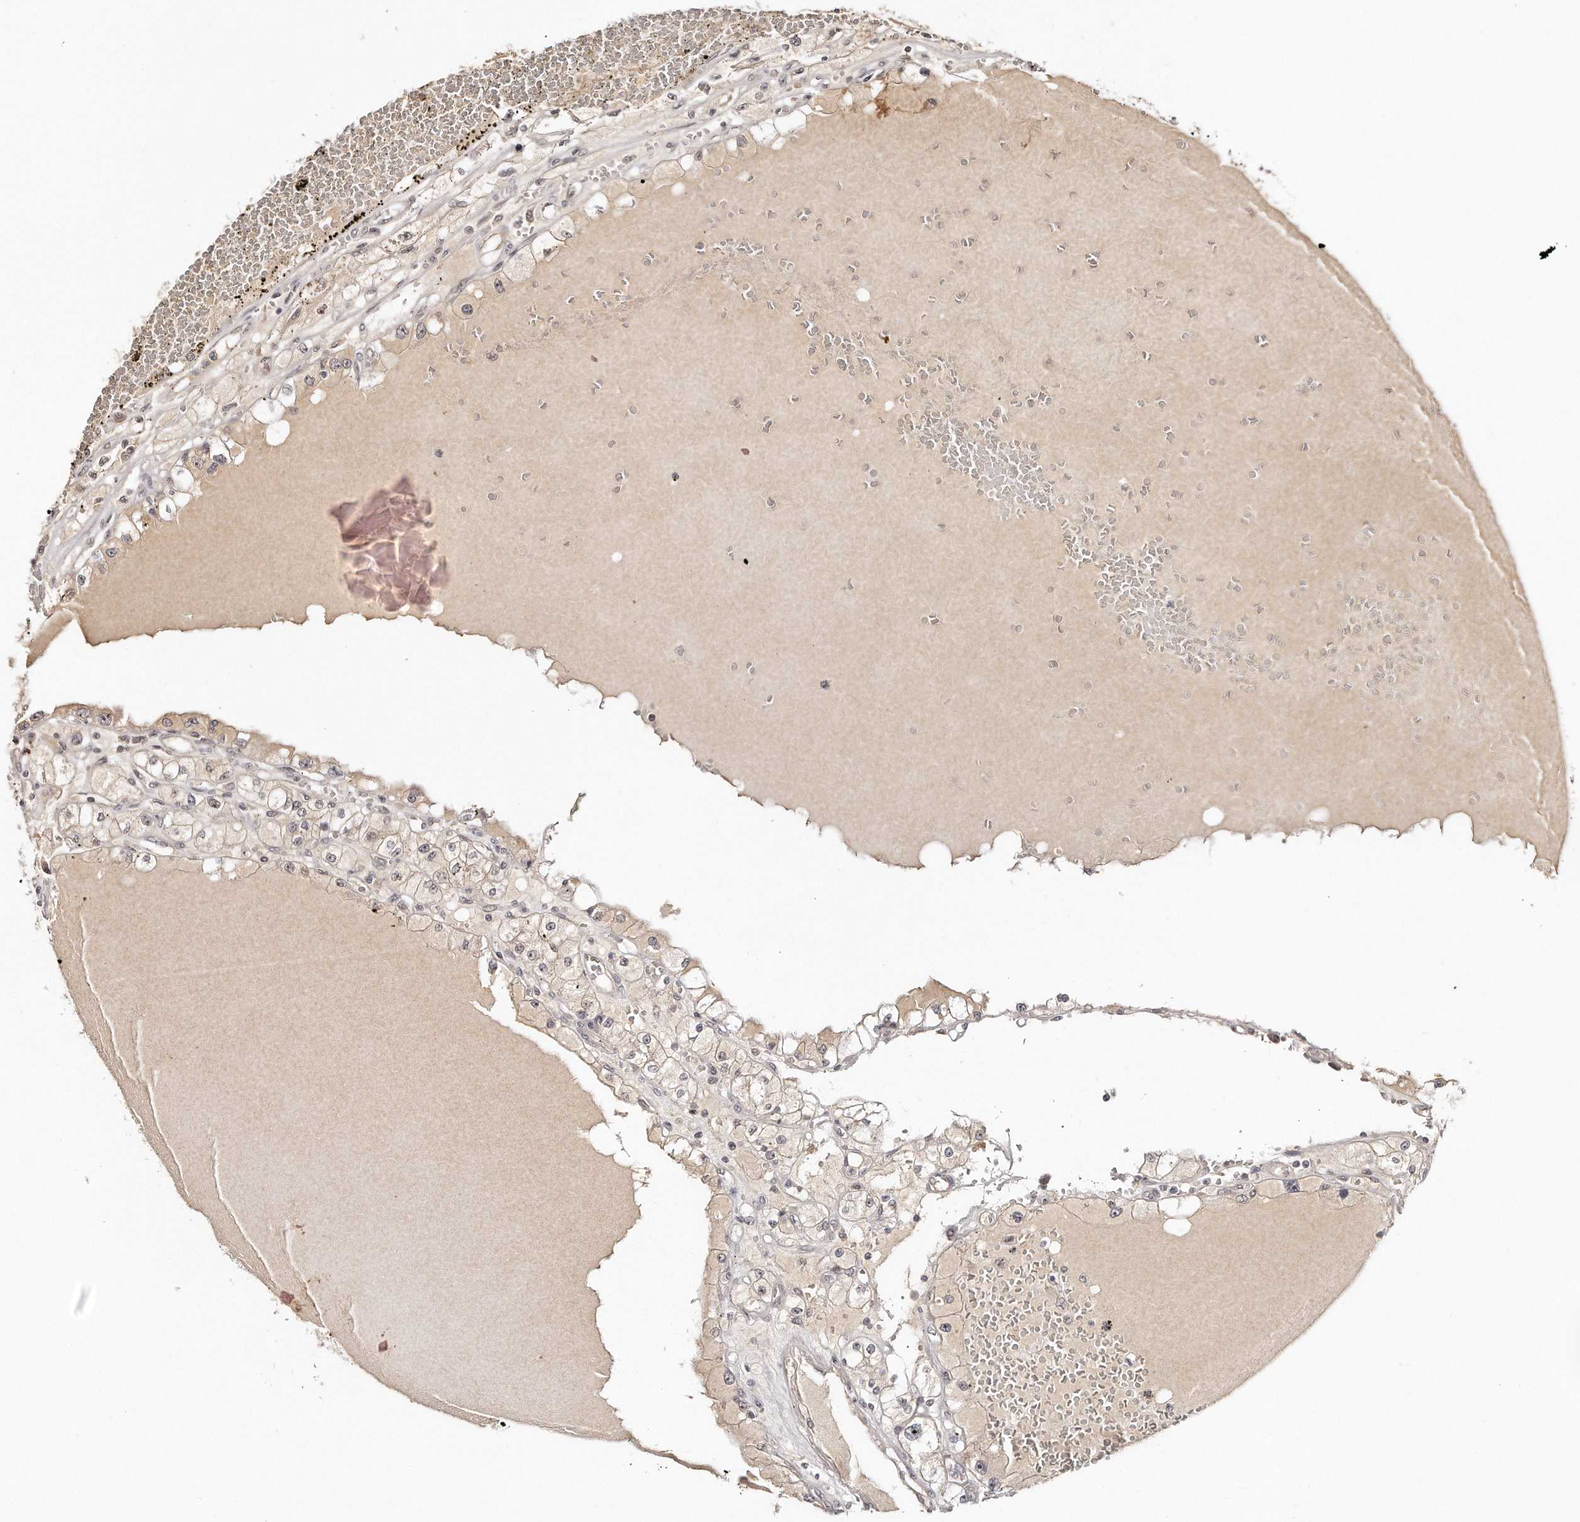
{"staining": {"intensity": "weak", "quantity": "<25%", "location": "cytoplasmic/membranous,nuclear"}, "tissue": "renal cancer", "cell_type": "Tumor cells", "image_type": "cancer", "snomed": [{"axis": "morphology", "description": "Adenocarcinoma, NOS"}, {"axis": "topography", "description": "Kidney"}], "caption": "A high-resolution histopathology image shows immunohistochemistry (IHC) staining of adenocarcinoma (renal), which shows no significant expression in tumor cells.", "gene": "SOX4", "patient": {"sex": "male", "age": 56}}